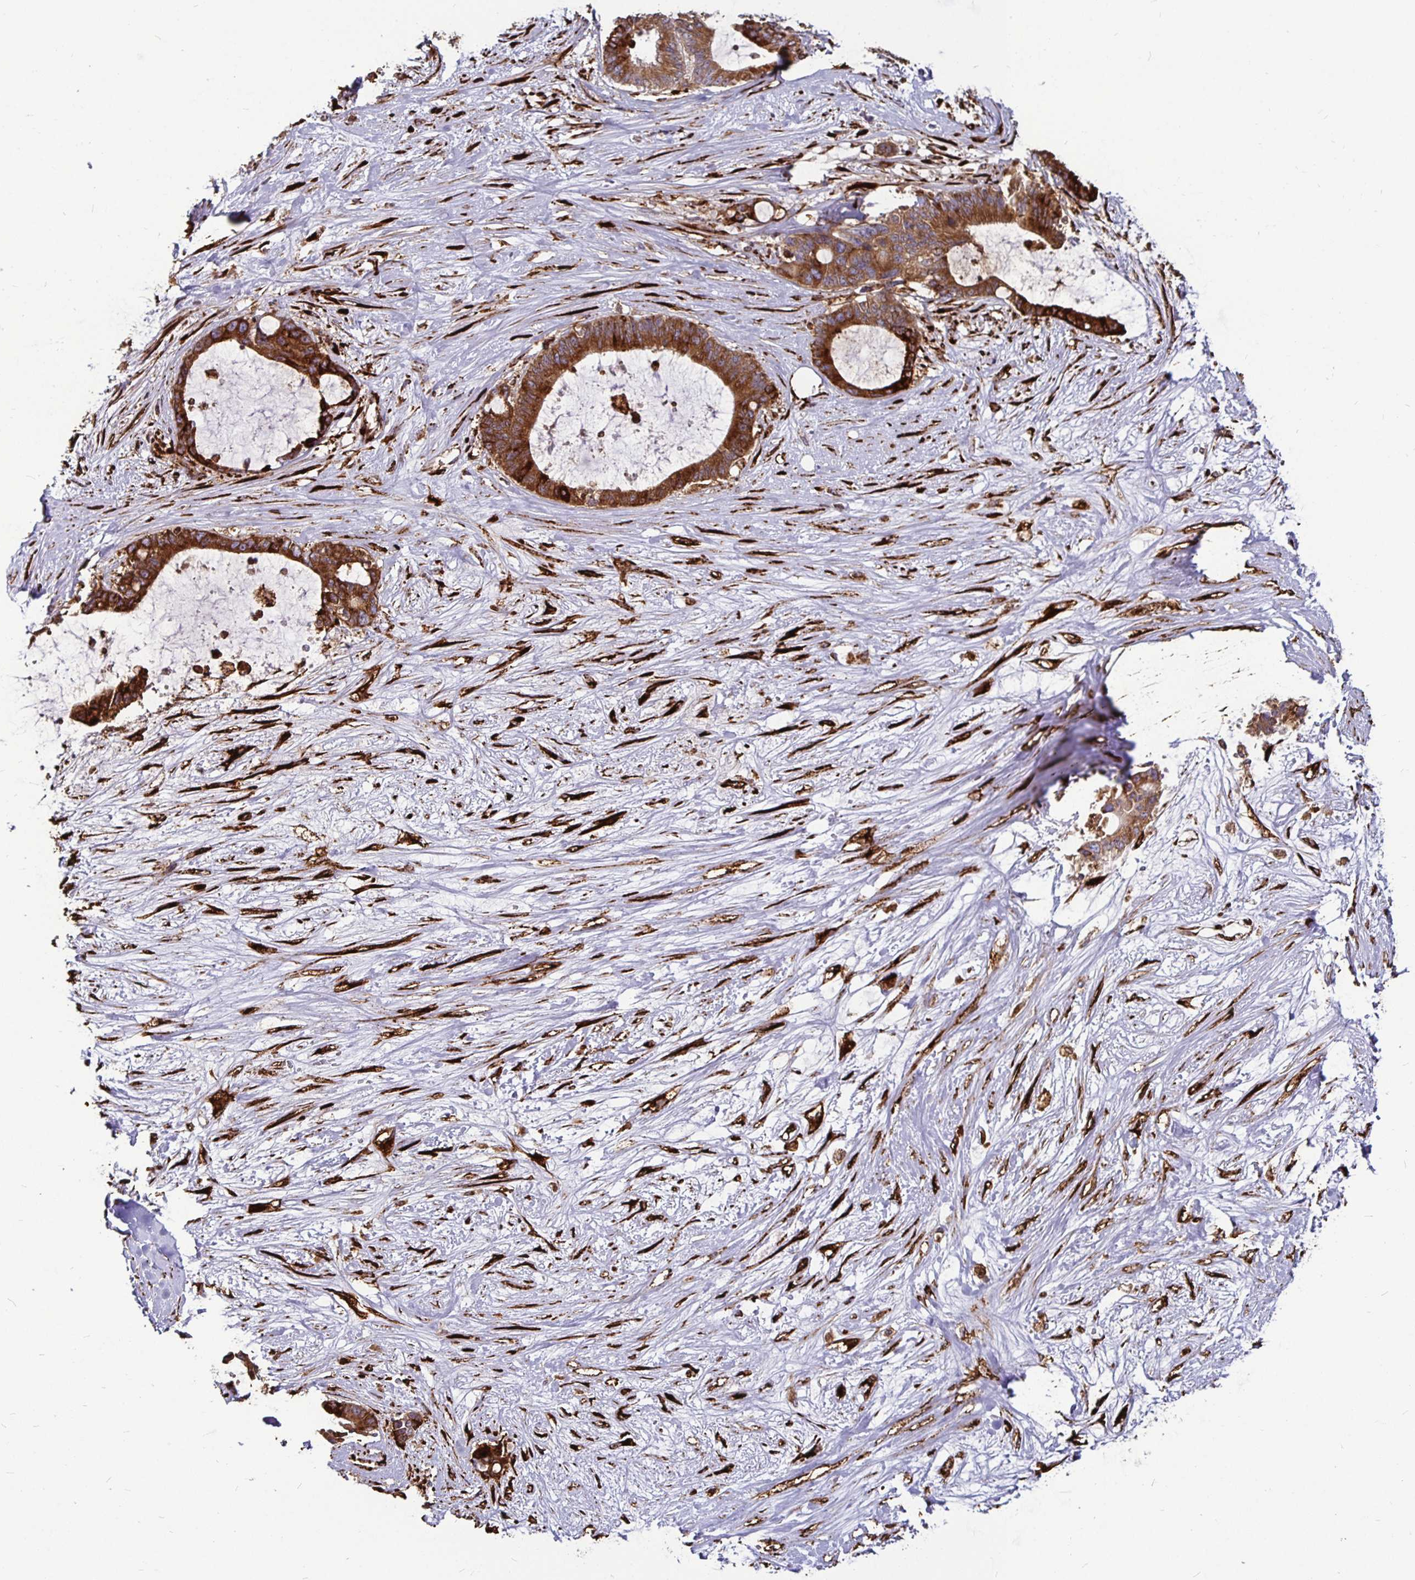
{"staining": {"intensity": "strong", "quantity": ">75%", "location": "cytoplasmic/membranous"}, "tissue": "liver cancer", "cell_type": "Tumor cells", "image_type": "cancer", "snomed": [{"axis": "morphology", "description": "Normal tissue, NOS"}, {"axis": "morphology", "description": "Cholangiocarcinoma"}, {"axis": "topography", "description": "Liver"}, {"axis": "topography", "description": "Peripheral nerve tissue"}], "caption": "Liver cholangiocarcinoma was stained to show a protein in brown. There is high levels of strong cytoplasmic/membranous staining in about >75% of tumor cells.", "gene": "P4HA2", "patient": {"sex": "female", "age": 73}}